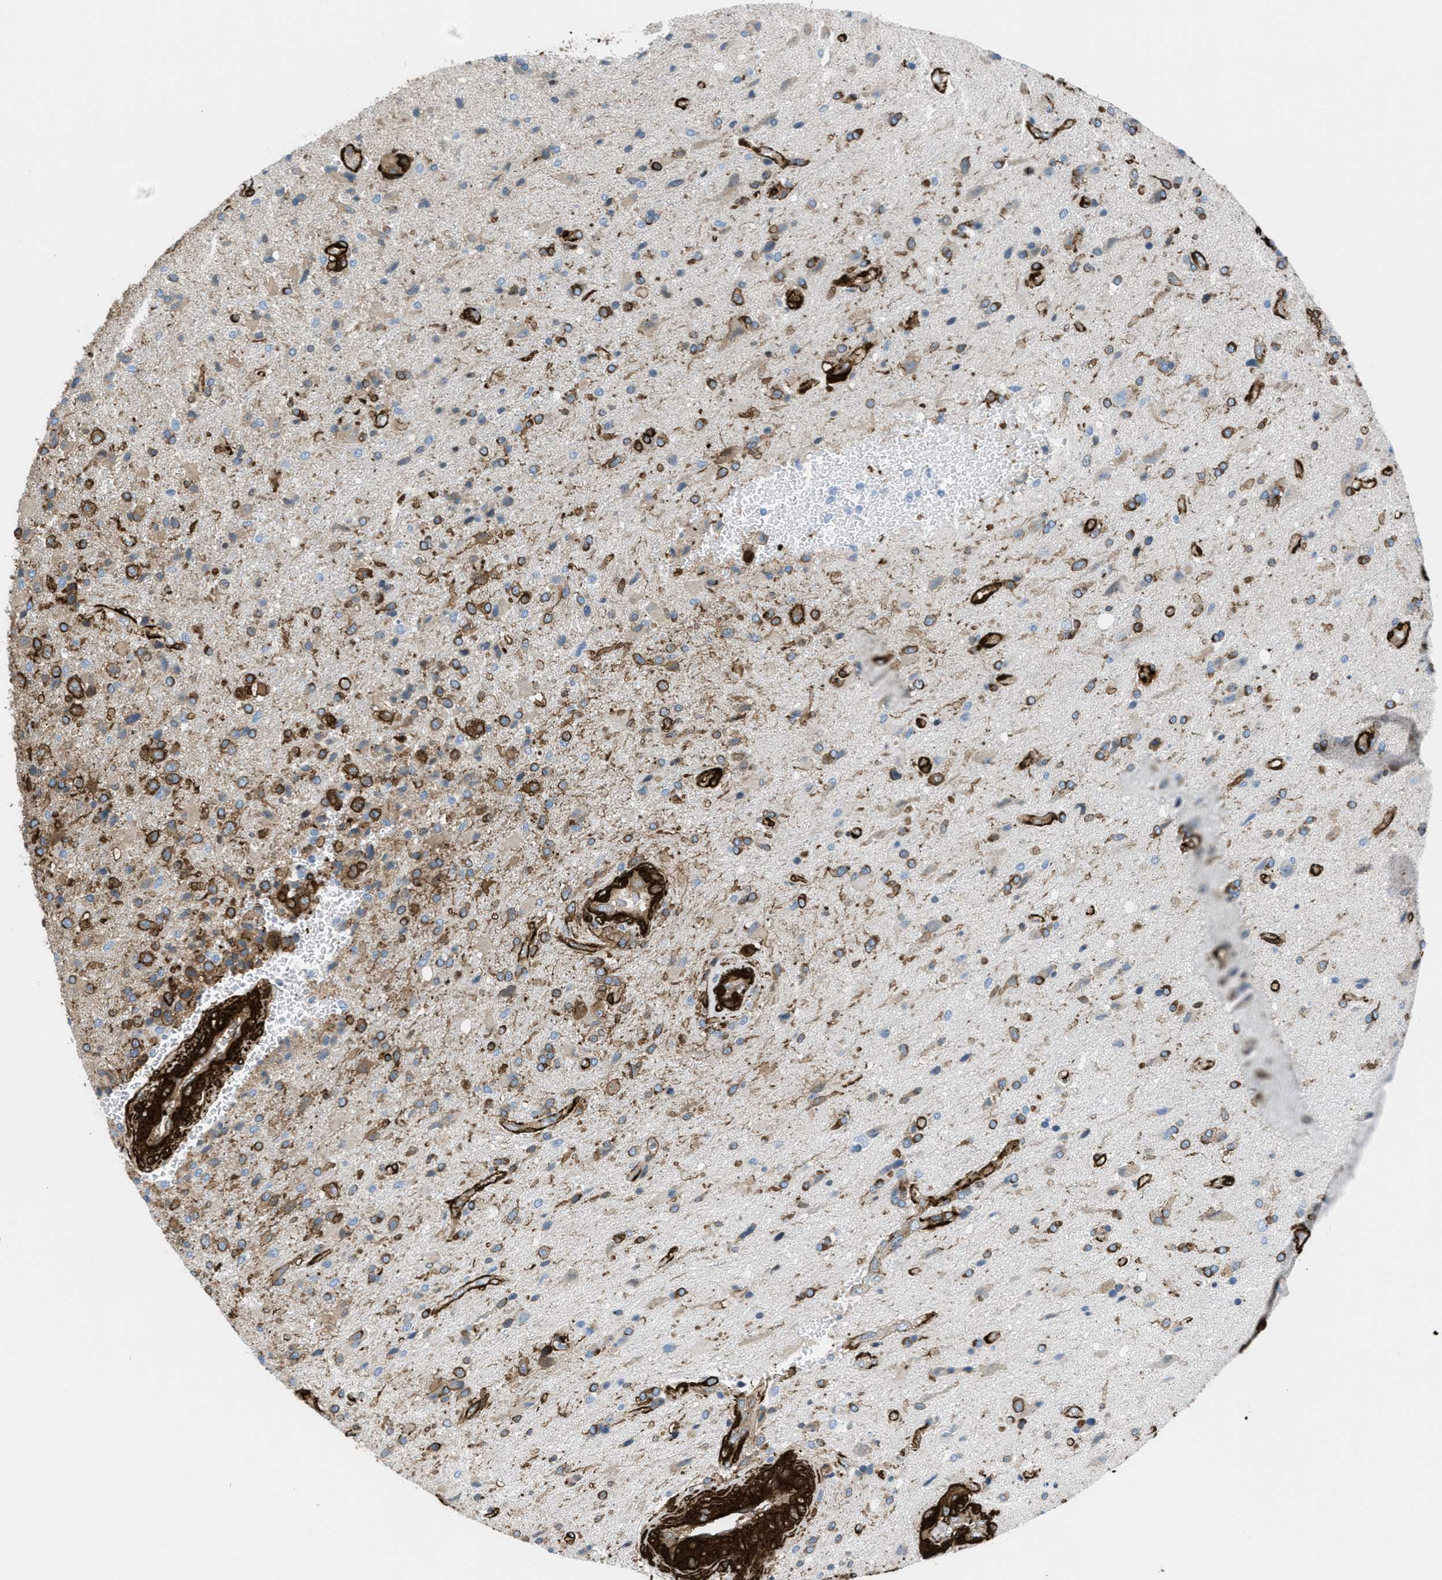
{"staining": {"intensity": "strong", "quantity": "25%-75%", "location": "cytoplasmic/membranous"}, "tissue": "glioma", "cell_type": "Tumor cells", "image_type": "cancer", "snomed": [{"axis": "morphology", "description": "Glioma, malignant, High grade"}, {"axis": "topography", "description": "Brain"}], "caption": "About 25%-75% of tumor cells in glioma display strong cytoplasmic/membranous protein expression as visualized by brown immunohistochemical staining.", "gene": "CALD1", "patient": {"sex": "male", "age": 32}}